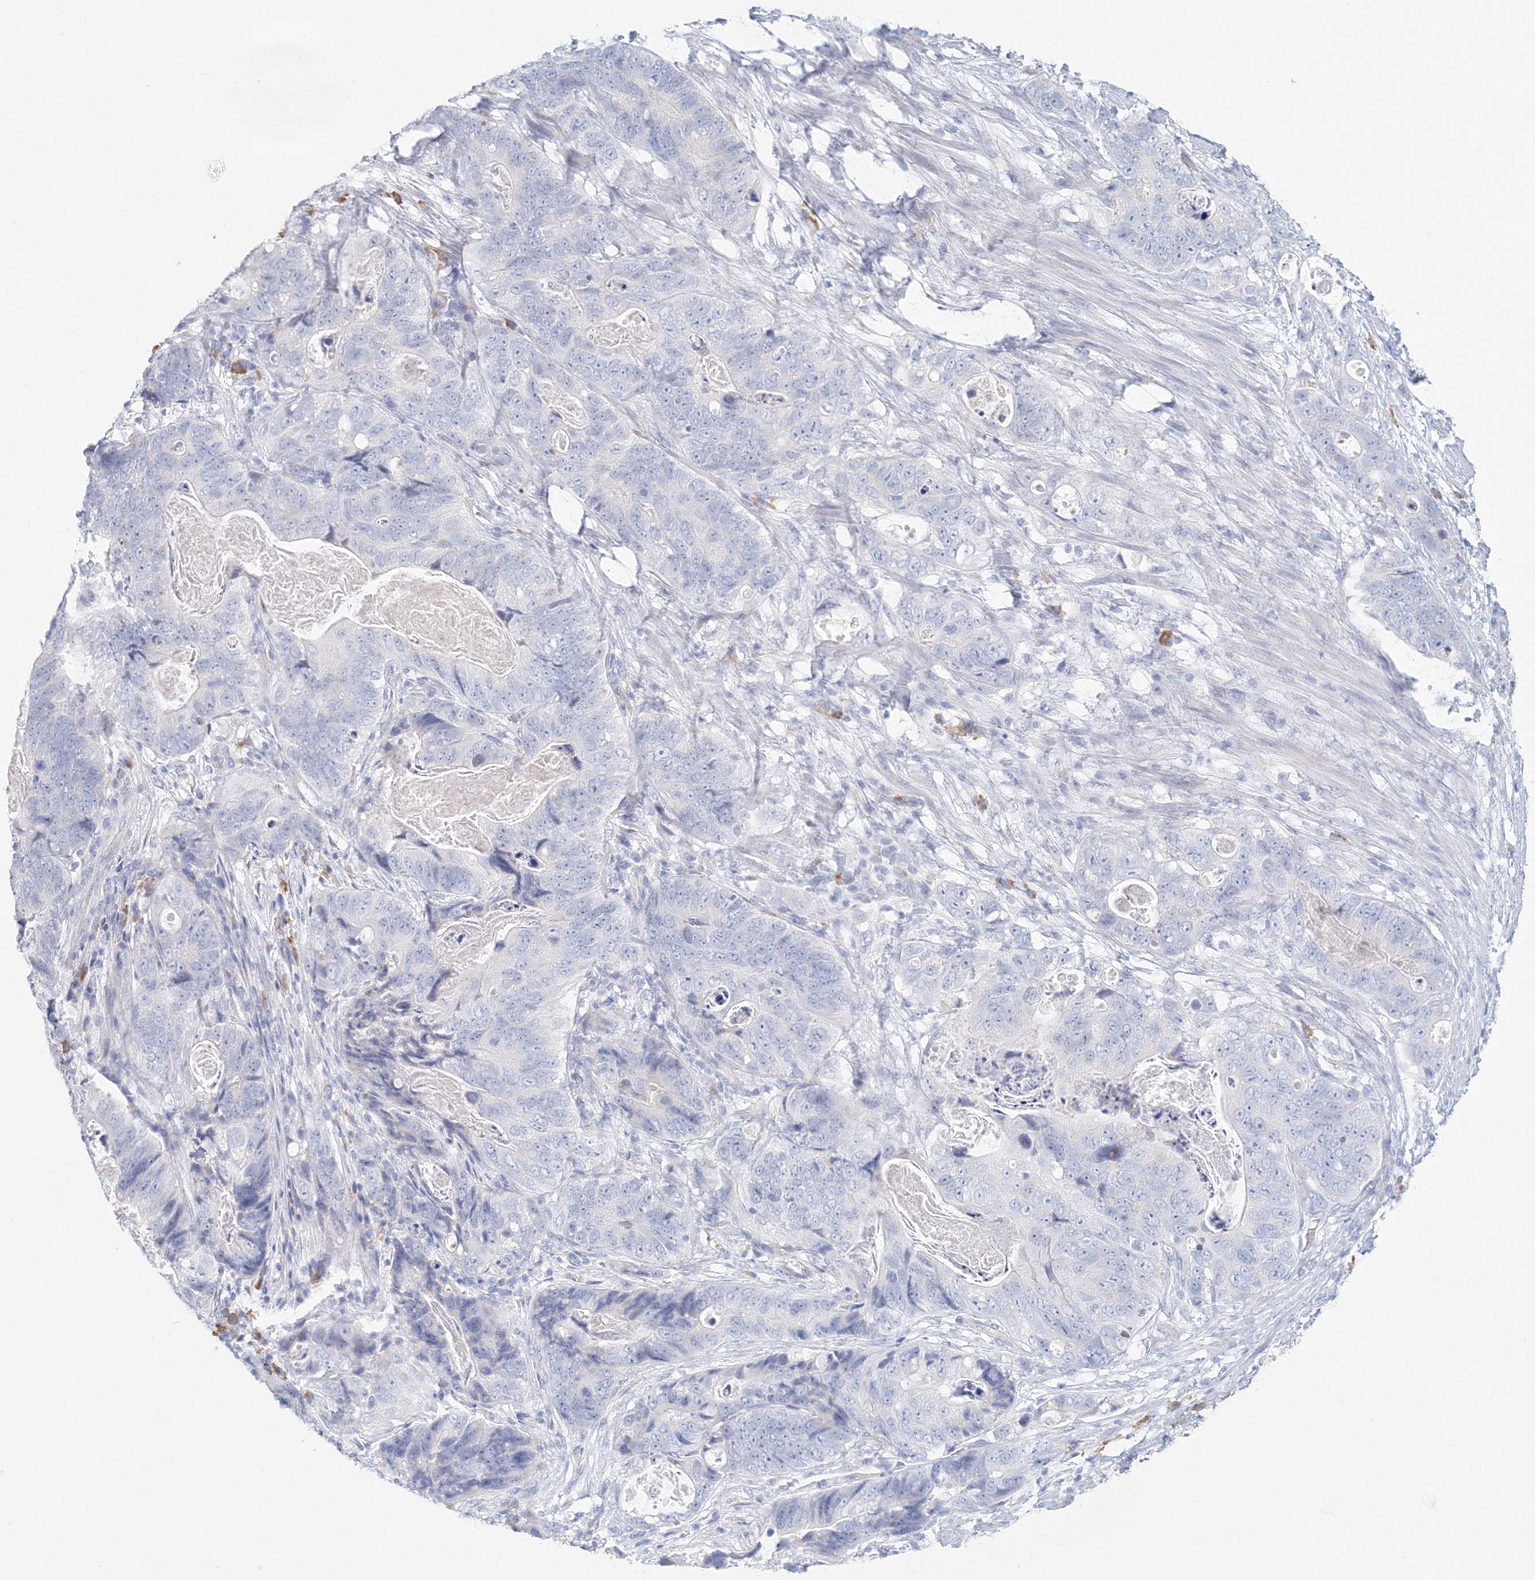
{"staining": {"intensity": "negative", "quantity": "none", "location": "none"}, "tissue": "stomach cancer", "cell_type": "Tumor cells", "image_type": "cancer", "snomed": [{"axis": "morphology", "description": "Normal tissue, NOS"}, {"axis": "morphology", "description": "Adenocarcinoma, NOS"}, {"axis": "topography", "description": "Stomach"}], "caption": "IHC of human stomach cancer (adenocarcinoma) exhibits no expression in tumor cells. (Brightfield microscopy of DAB immunohistochemistry (IHC) at high magnification).", "gene": "VSIG1", "patient": {"sex": "female", "age": 89}}